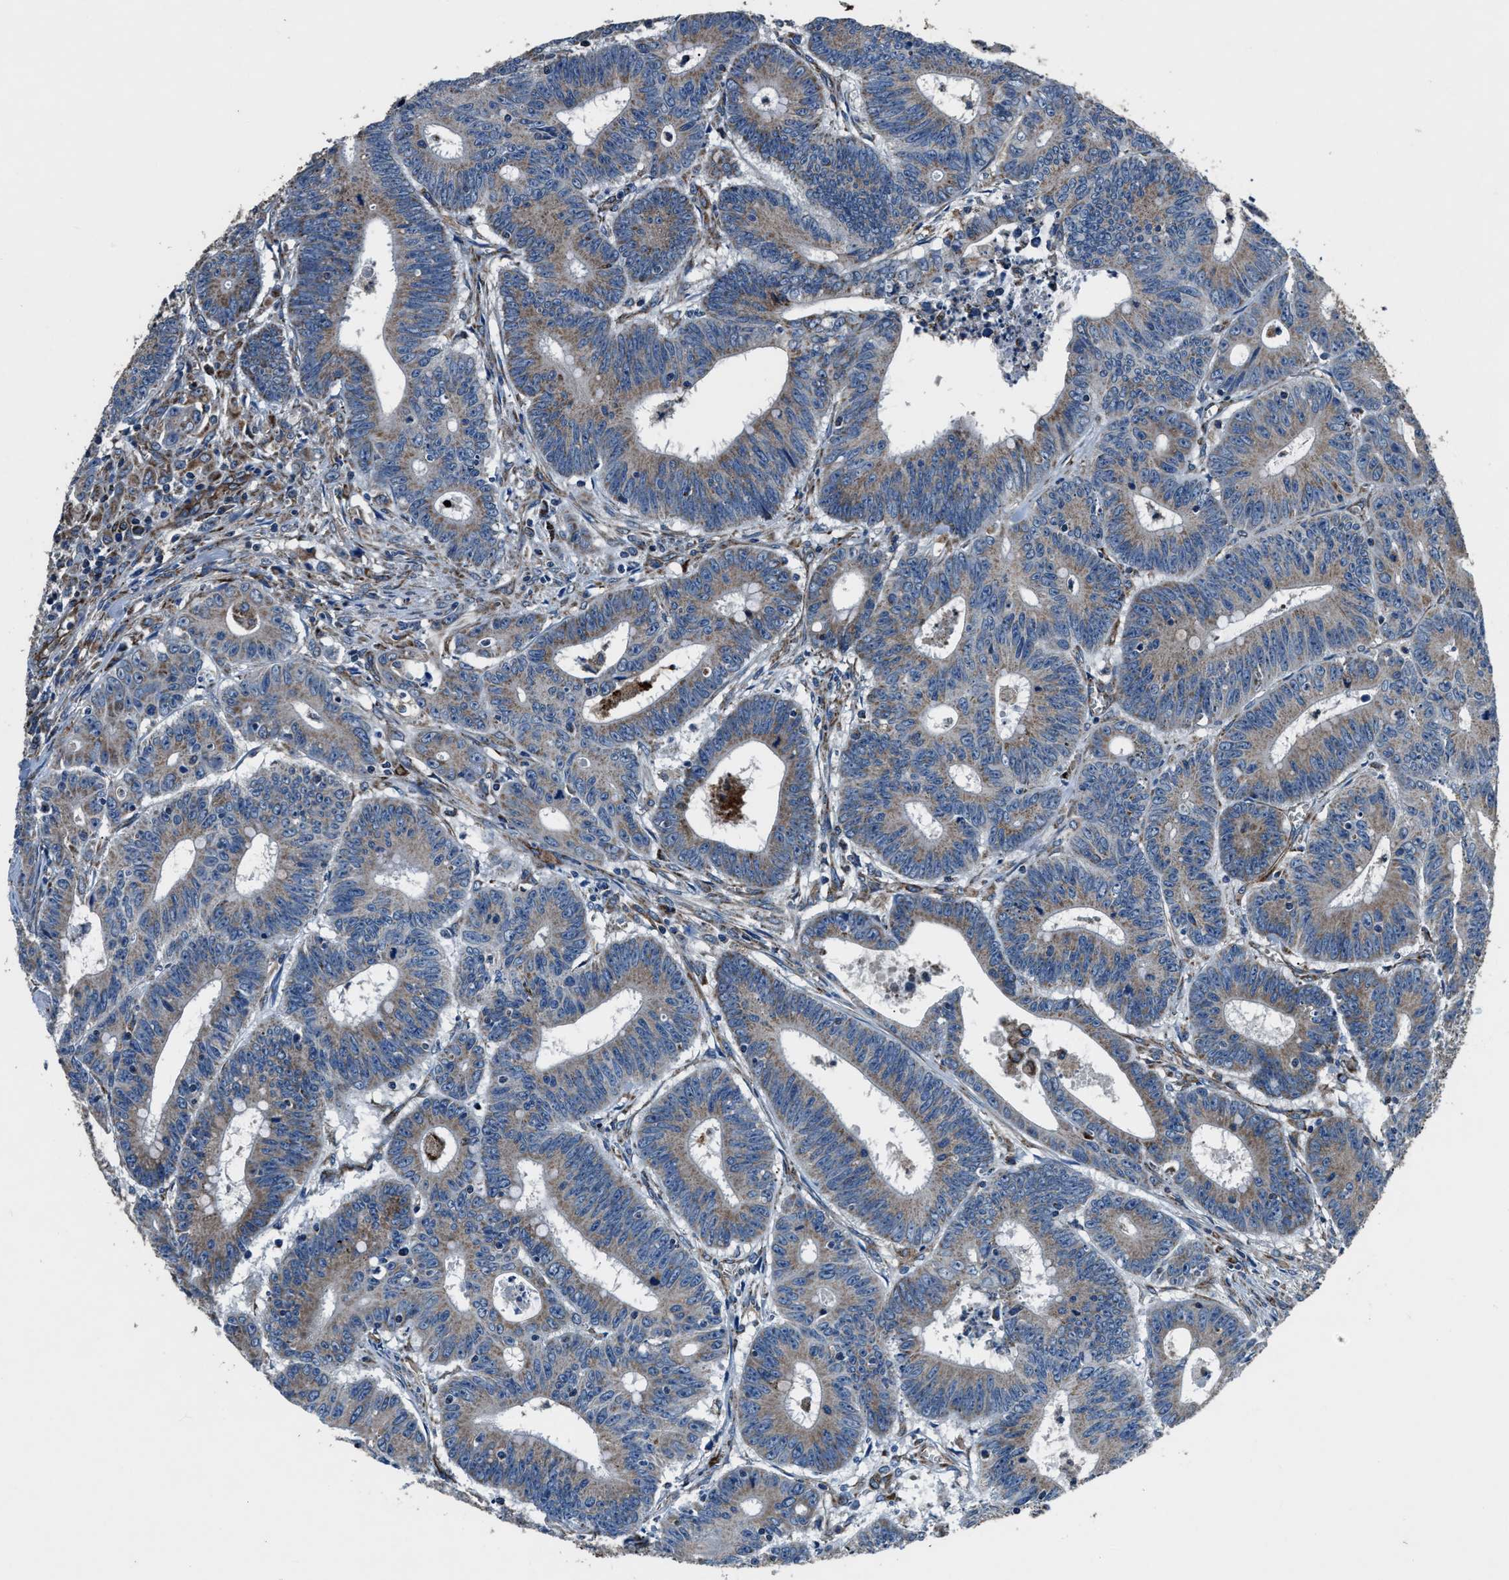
{"staining": {"intensity": "weak", "quantity": ">75%", "location": "cytoplasmic/membranous"}, "tissue": "colorectal cancer", "cell_type": "Tumor cells", "image_type": "cancer", "snomed": [{"axis": "morphology", "description": "Adenocarcinoma, NOS"}, {"axis": "topography", "description": "Colon"}], "caption": "Protein analysis of colorectal cancer tissue shows weak cytoplasmic/membranous positivity in about >75% of tumor cells. Nuclei are stained in blue.", "gene": "OGDH", "patient": {"sex": "male", "age": 45}}